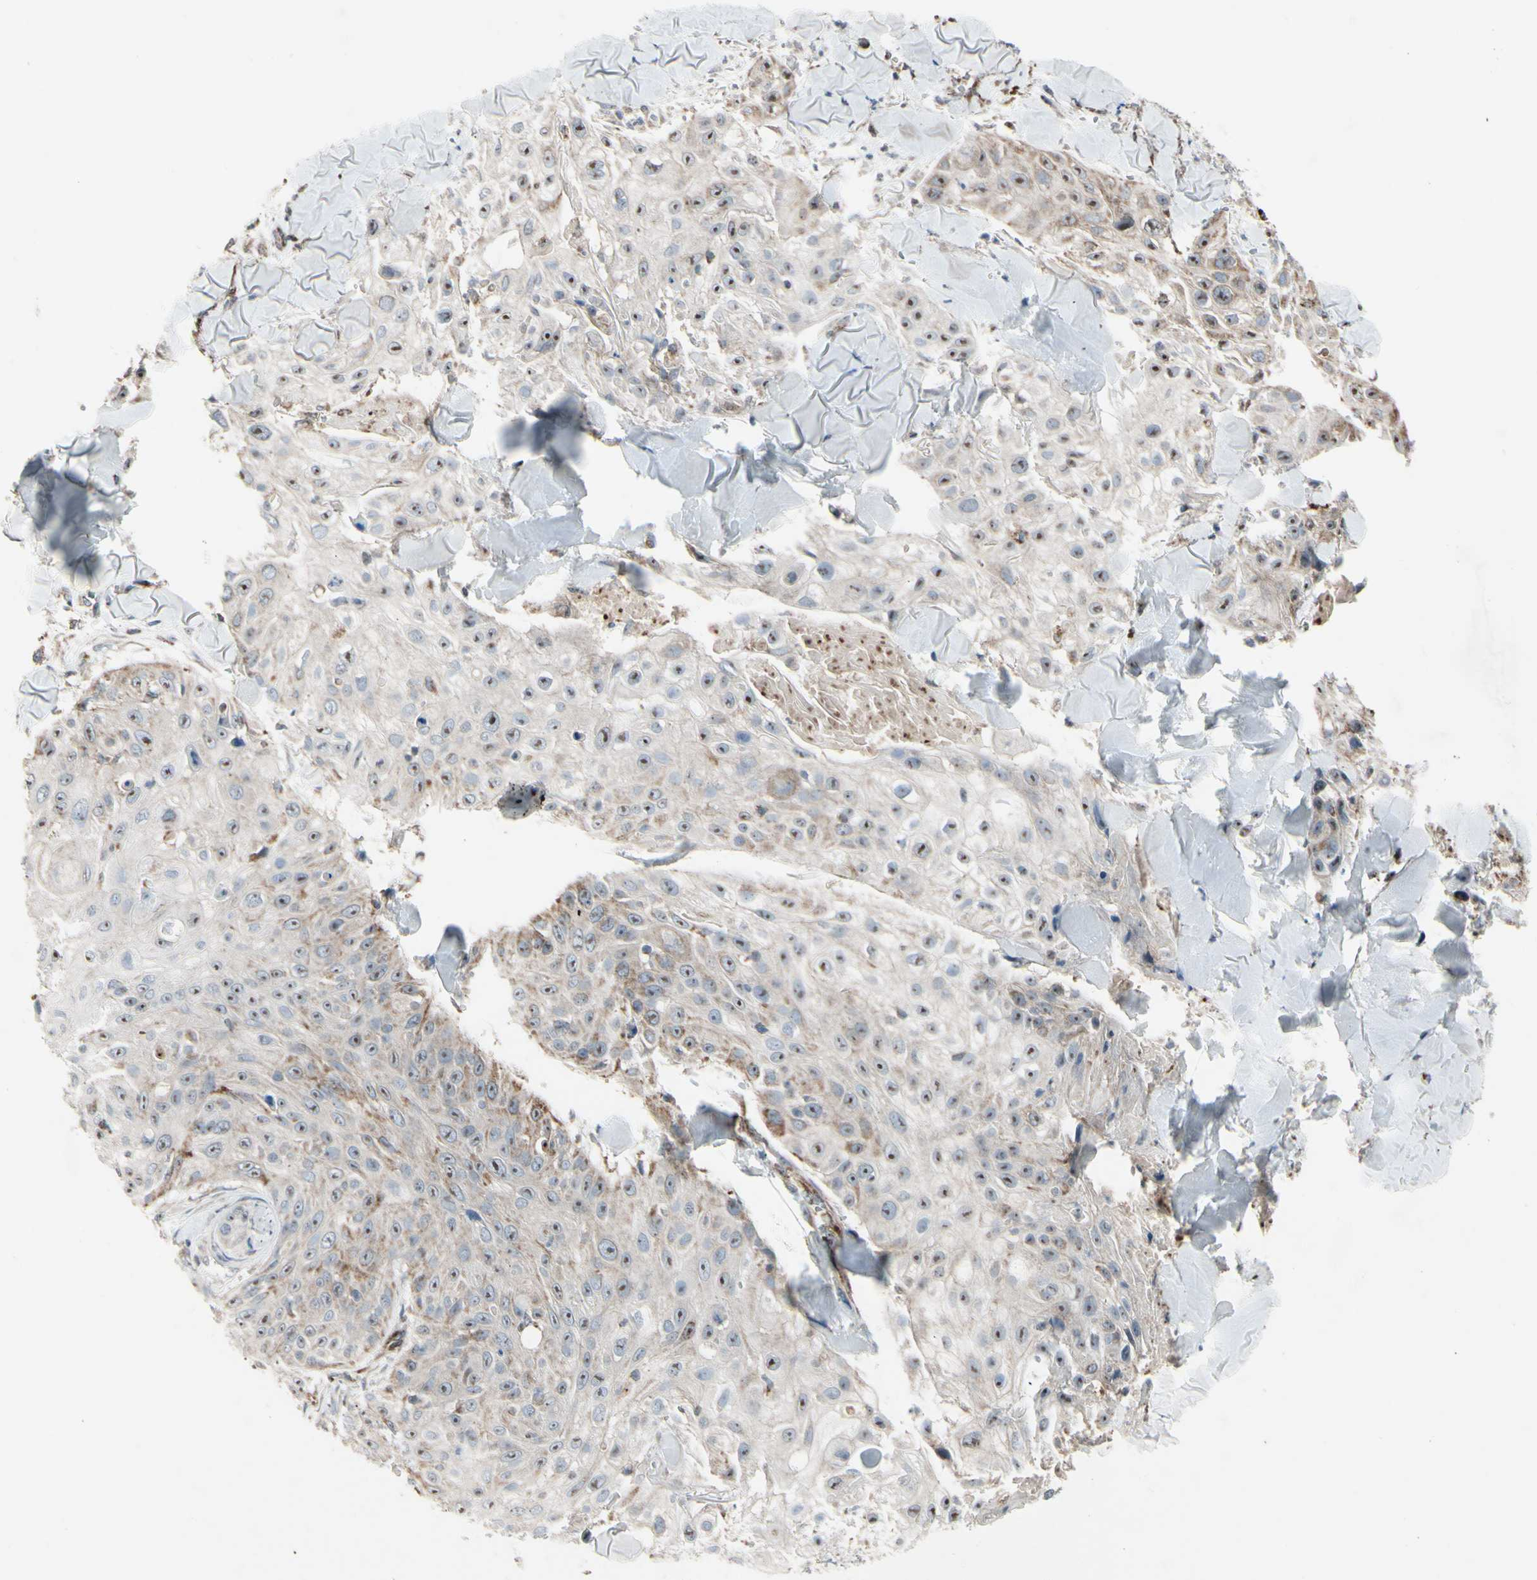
{"staining": {"intensity": "weak", "quantity": ">75%", "location": "cytoplasmic/membranous"}, "tissue": "skin cancer", "cell_type": "Tumor cells", "image_type": "cancer", "snomed": [{"axis": "morphology", "description": "Squamous cell carcinoma, NOS"}, {"axis": "topography", "description": "Skin"}], "caption": "Protein staining by immunohistochemistry demonstrates weak cytoplasmic/membranous staining in about >75% of tumor cells in skin cancer (squamous cell carcinoma).", "gene": "CPT1A", "patient": {"sex": "male", "age": 86}}